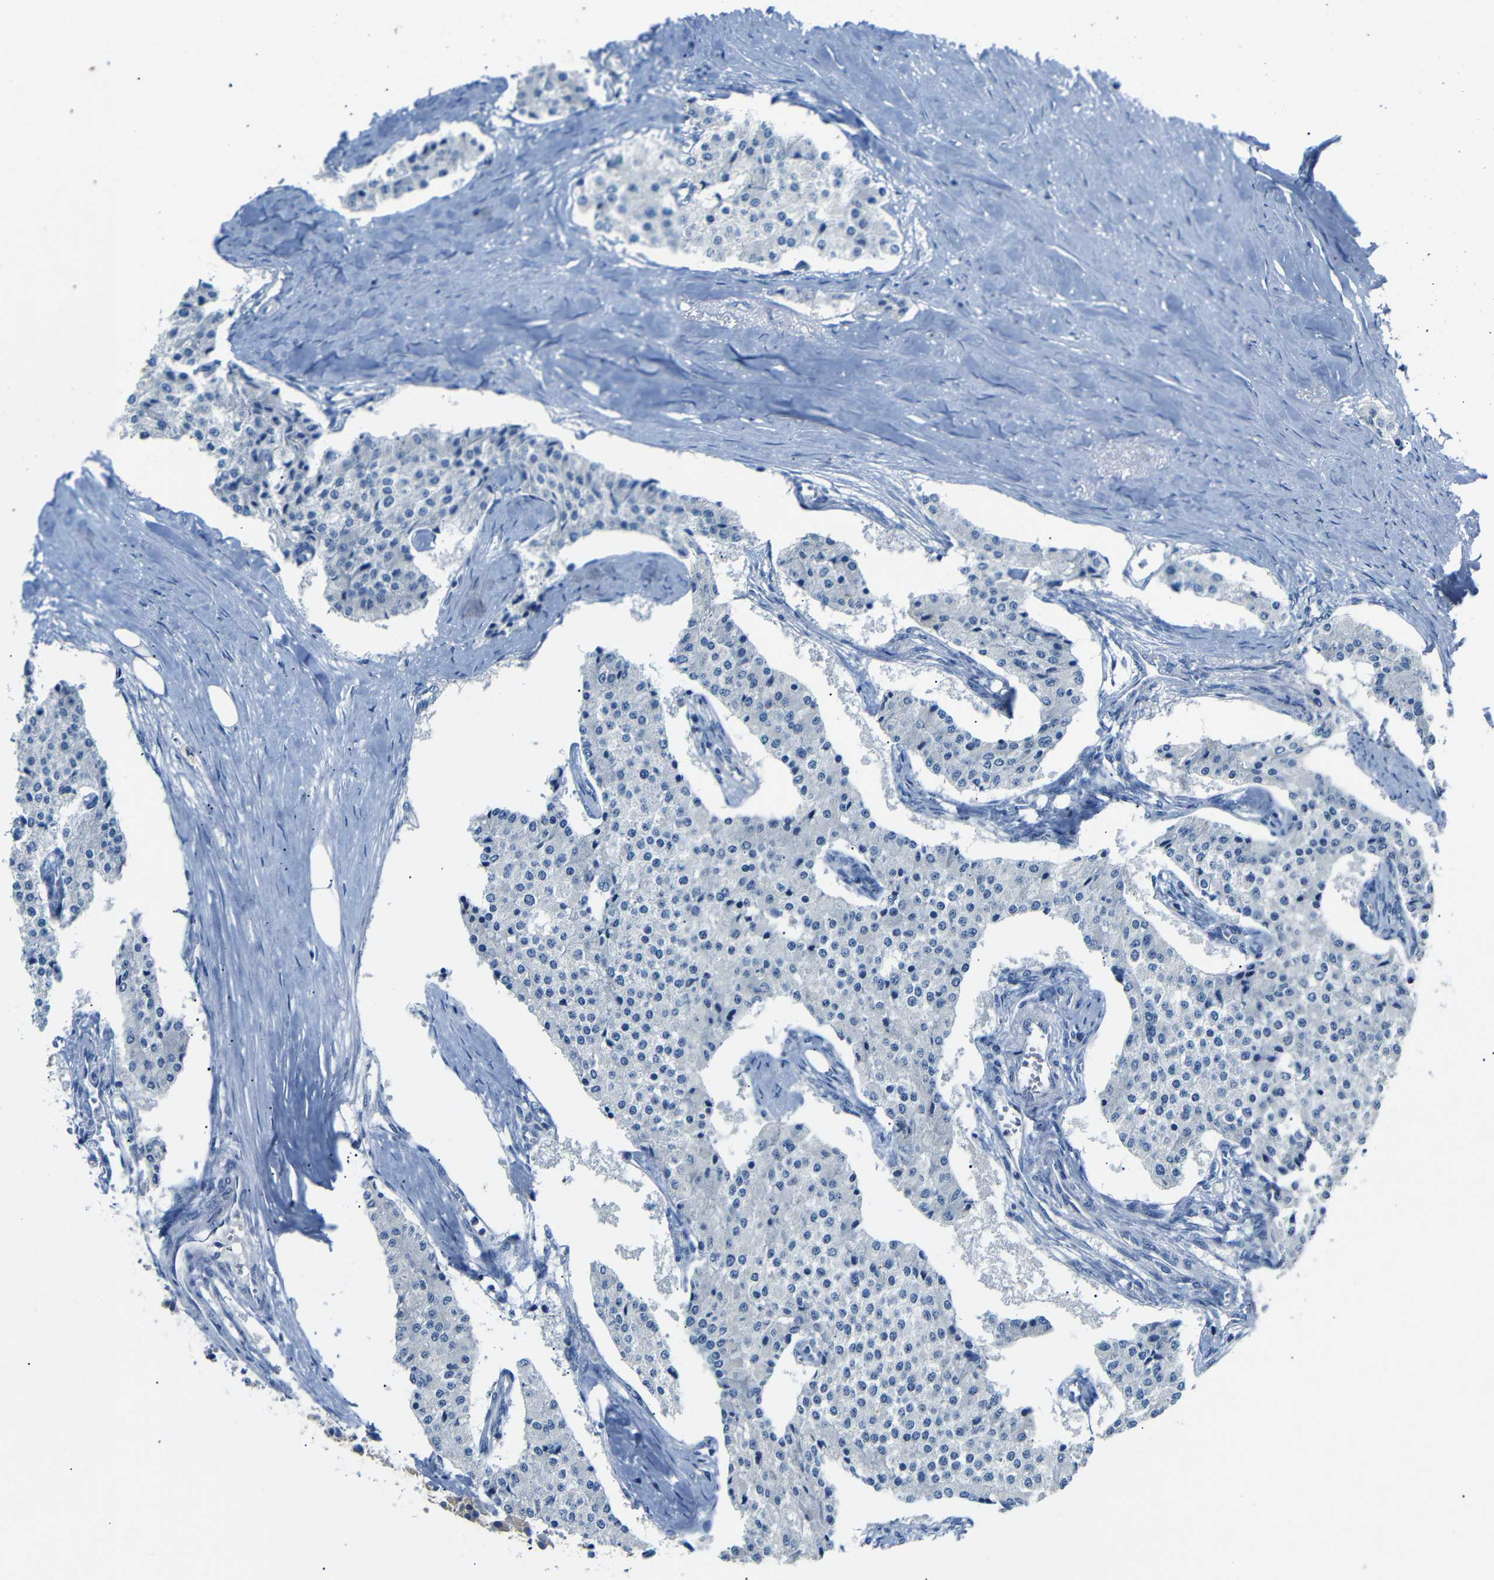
{"staining": {"intensity": "negative", "quantity": "none", "location": "none"}, "tissue": "carcinoid", "cell_type": "Tumor cells", "image_type": "cancer", "snomed": [{"axis": "morphology", "description": "Carcinoid, malignant, NOS"}, {"axis": "topography", "description": "Colon"}], "caption": "This is an immunohistochemistry photomicrograph of human malignant carcinoid. There is no staining in tumor cells.", "gene": "DCP1A", "patient": {"sex": "female", "age": 52}}